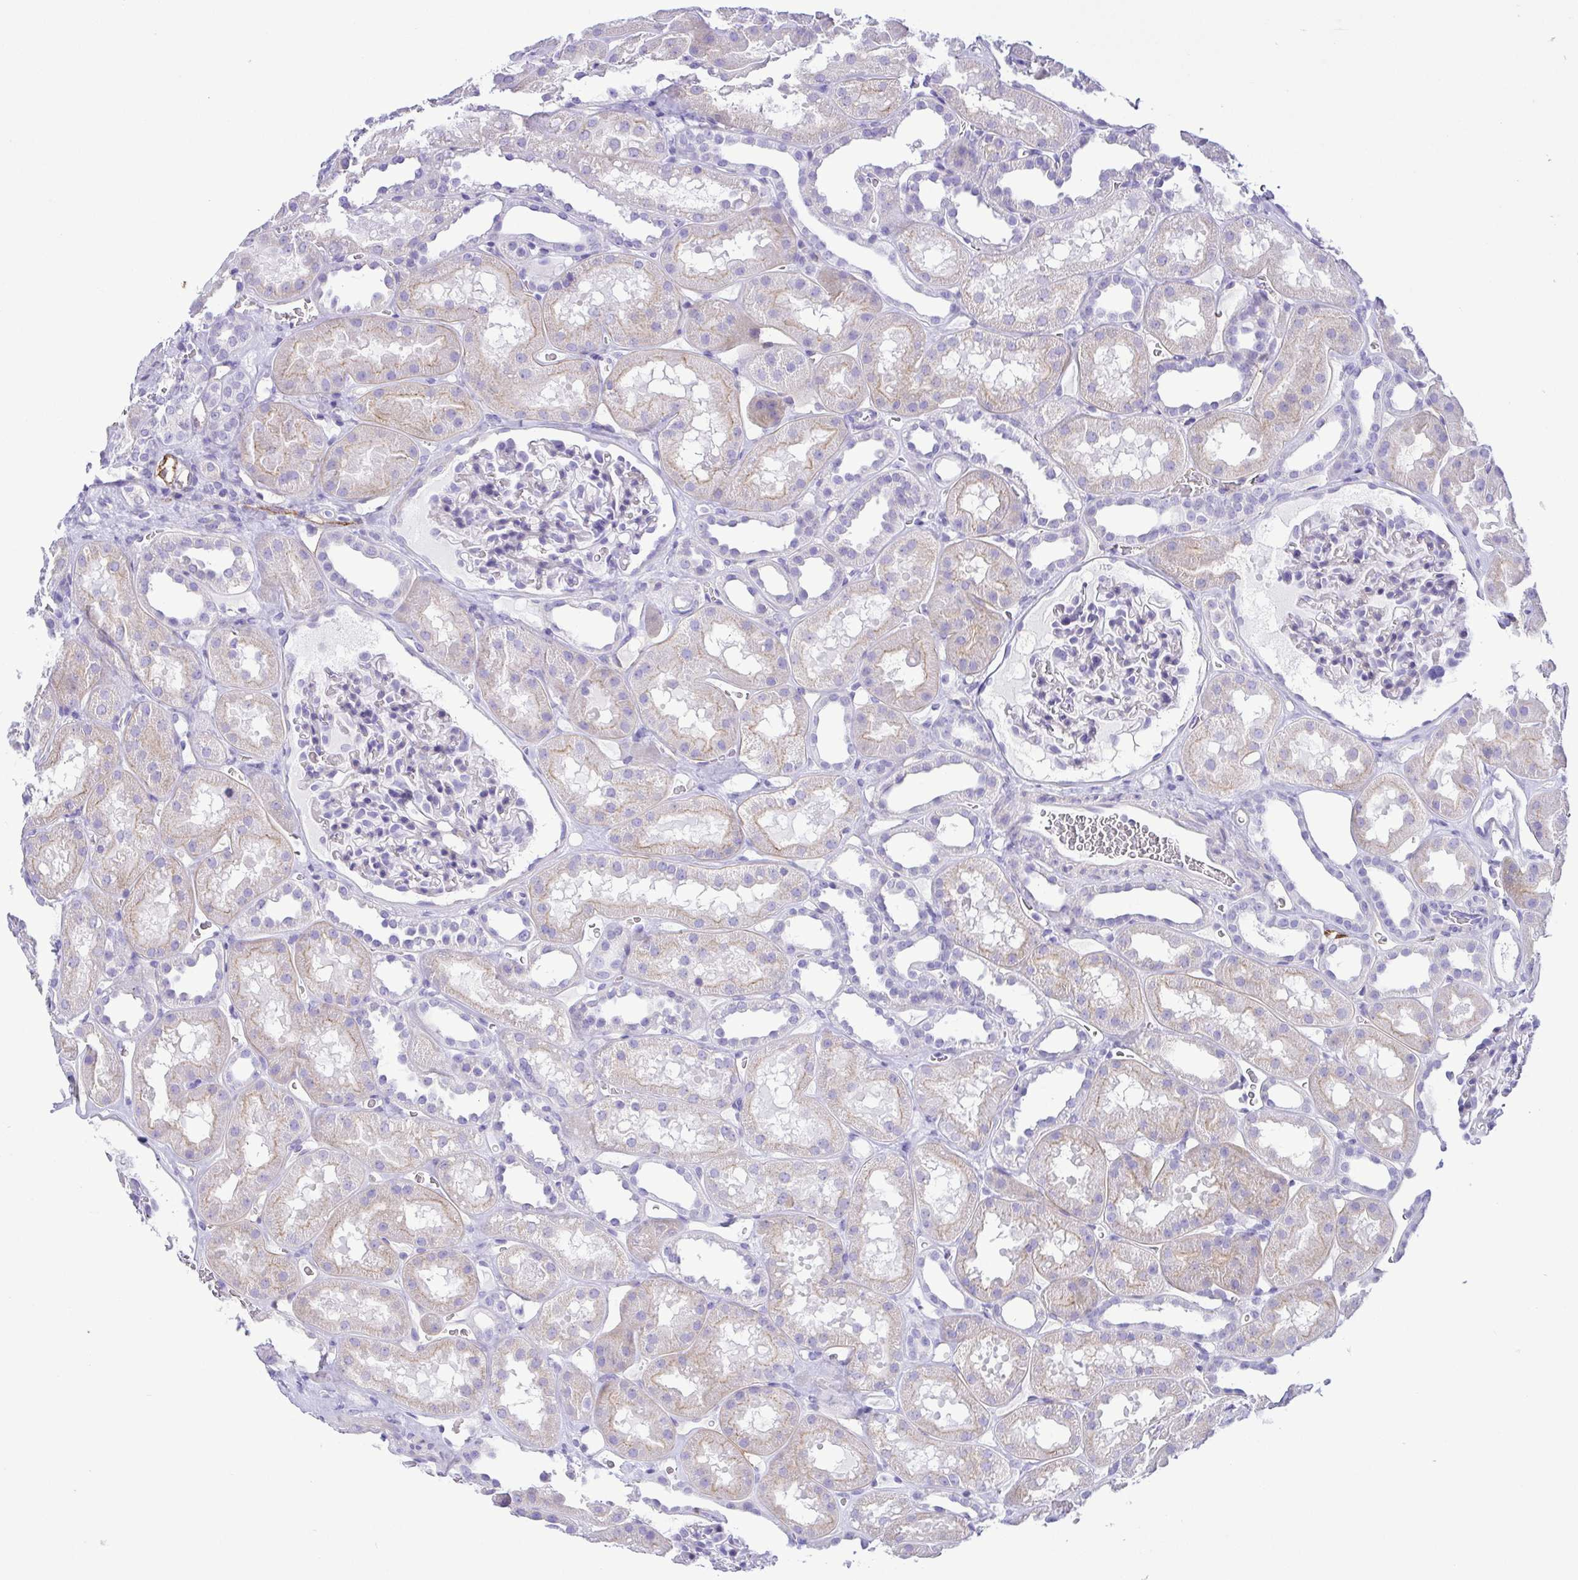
{"staining": {"intensity": "negative", "quantity": "none", "location": "none"}, "tissue": "kidney", "cell_type": "Cells in glomeruli", "image_type": "normal", "snomed": [{"axis": "morphology", "description": "Normal tissue, NOS"}, {"axis": "topography", "description": "Kidney"}], "caption": "Immunohistochemistry (IHC) of unremarkable kidney demonstrates no staining in cells in glomeruli. (Stains: DAB (3,3'-diaminobenzidine) immunohistochemistry (IHC) with hematoxylin counter stain, Microscopy: brightfield microscopy at high magnification).", "gene": "GPR182", "patient": {"sex": "female", "age": 41}}